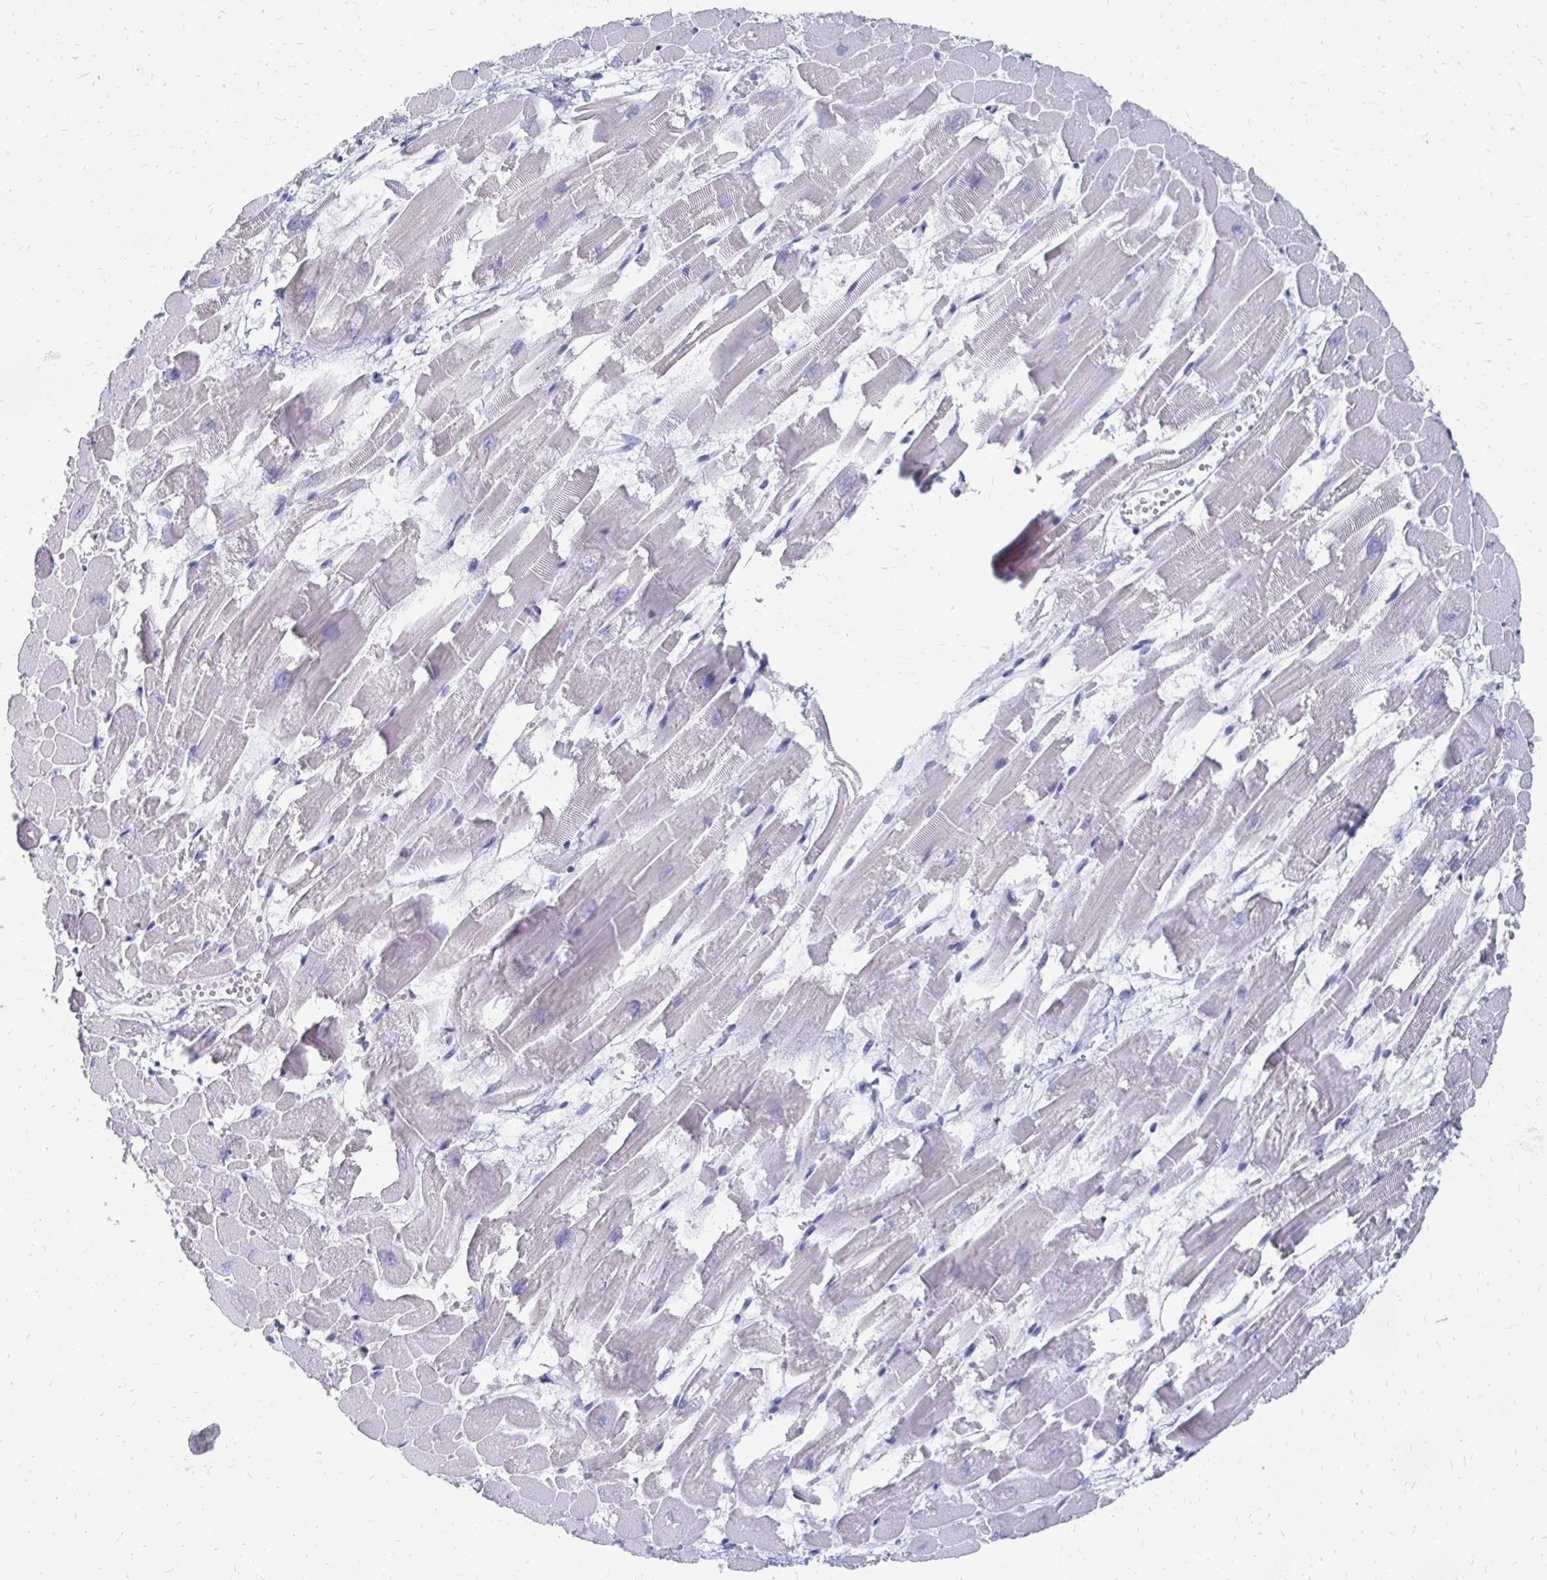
{"staining": {"intensity": "negative", "quantity": "none", "location": "none"}, "tissue": "heart muscle", "cell_type": "Cardiomyocytes", "image_type": "normal", "snomed": [{"axis": "morphology", "description": "Normal tissue, NOS"}, {"axis": "topography", "description": "Heart"}], "caption": "Immunohistochemistry photomicrograph of unremarkable heart muscle stained for a protein (brown), which shows no positivity in cardiomyocytes. Nuclei are stained in blue.", "gene": "SYCP3", "patient": {"sex": "female", "age": 52}}